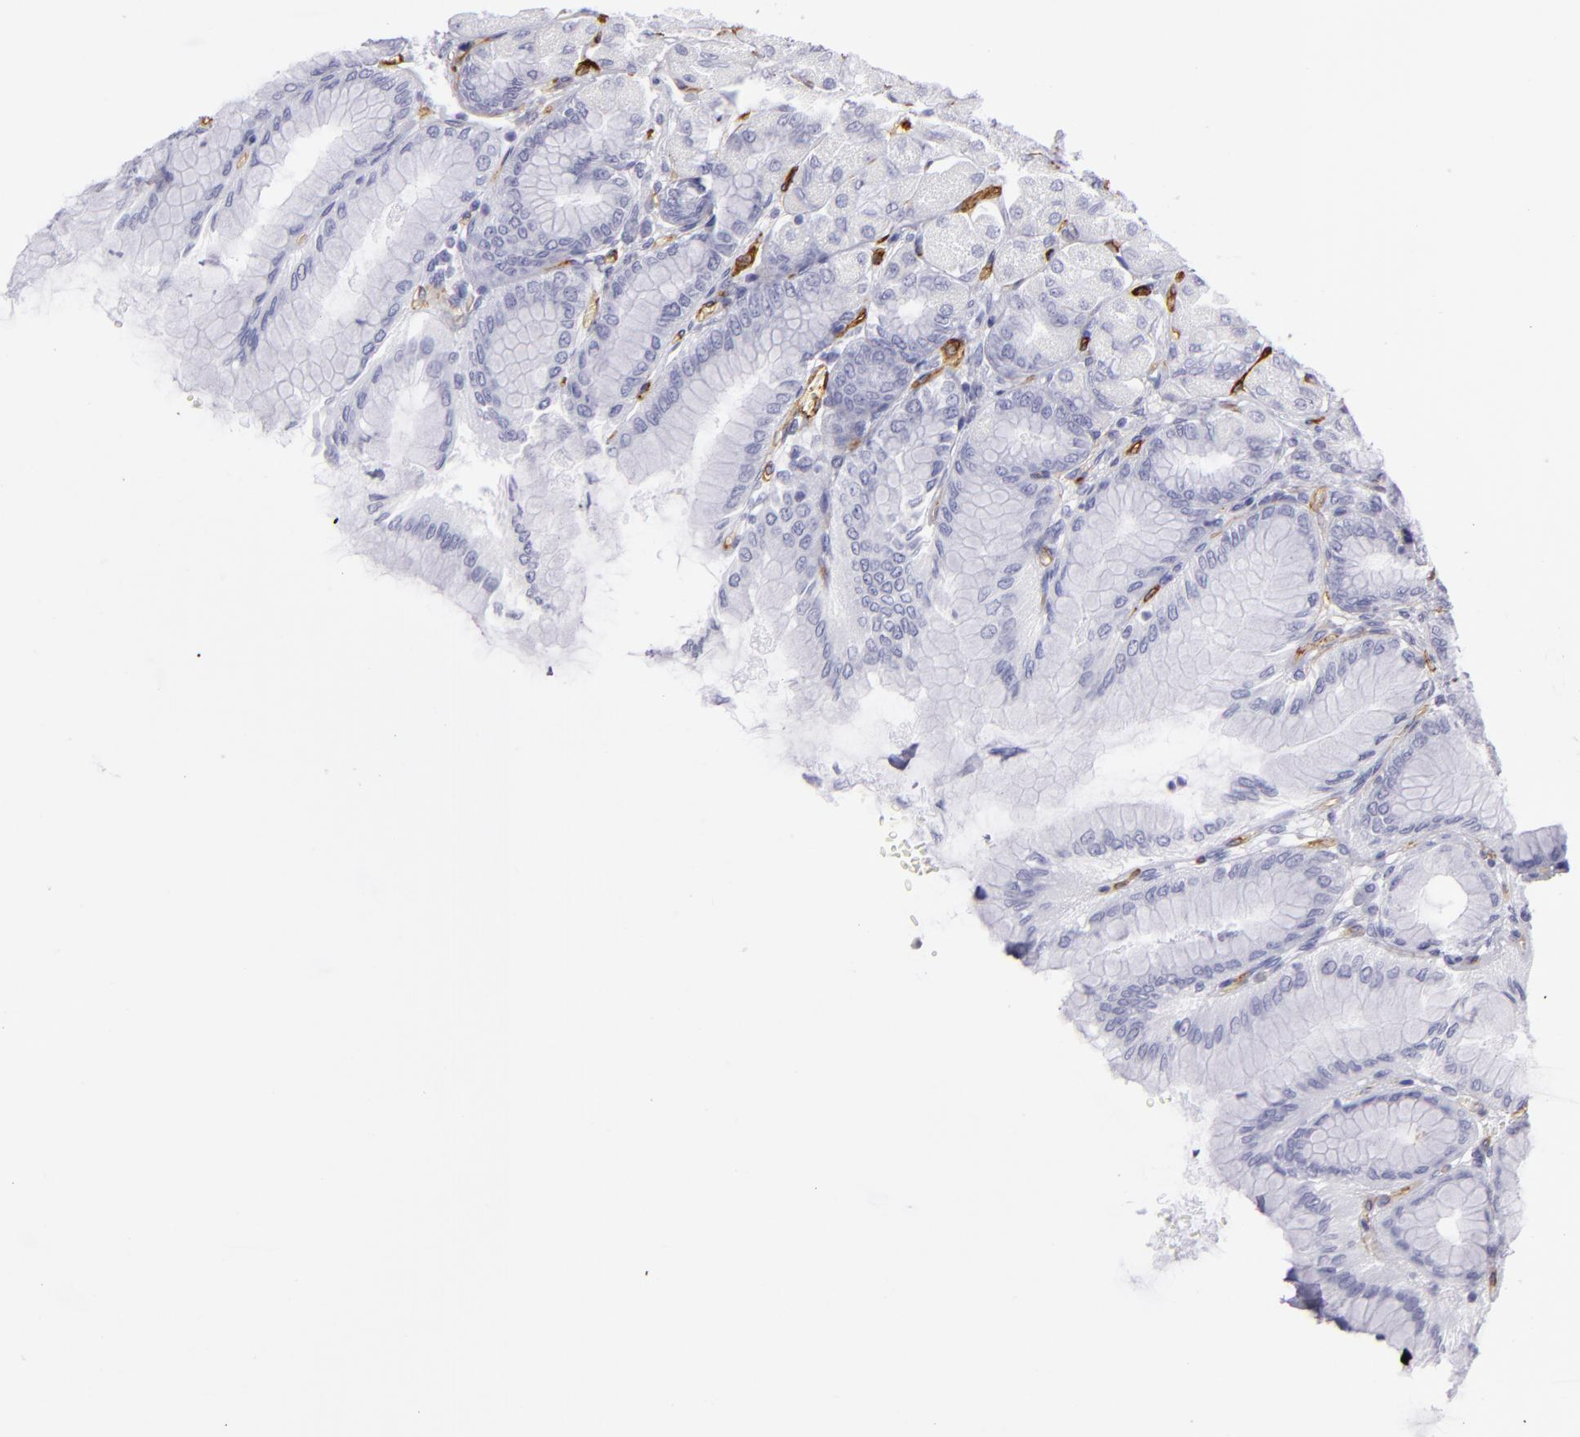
{"staining": {"intensity": "negative", "quantity": "none", "location": "none"}, "tissue": "stomach", "cell_type": "Glandular cells", "image_type": "normal", "snomed": [{"axis": "morphology", "description": "Normal tissue, NOS"}, {"axis": "topography", "description": "Stomach, upper"}], "caption": "The image shows no significant positivity in glandular cells of stomach.", "gene": "THBD", "patient": {"sex": "female", "age": 56}}